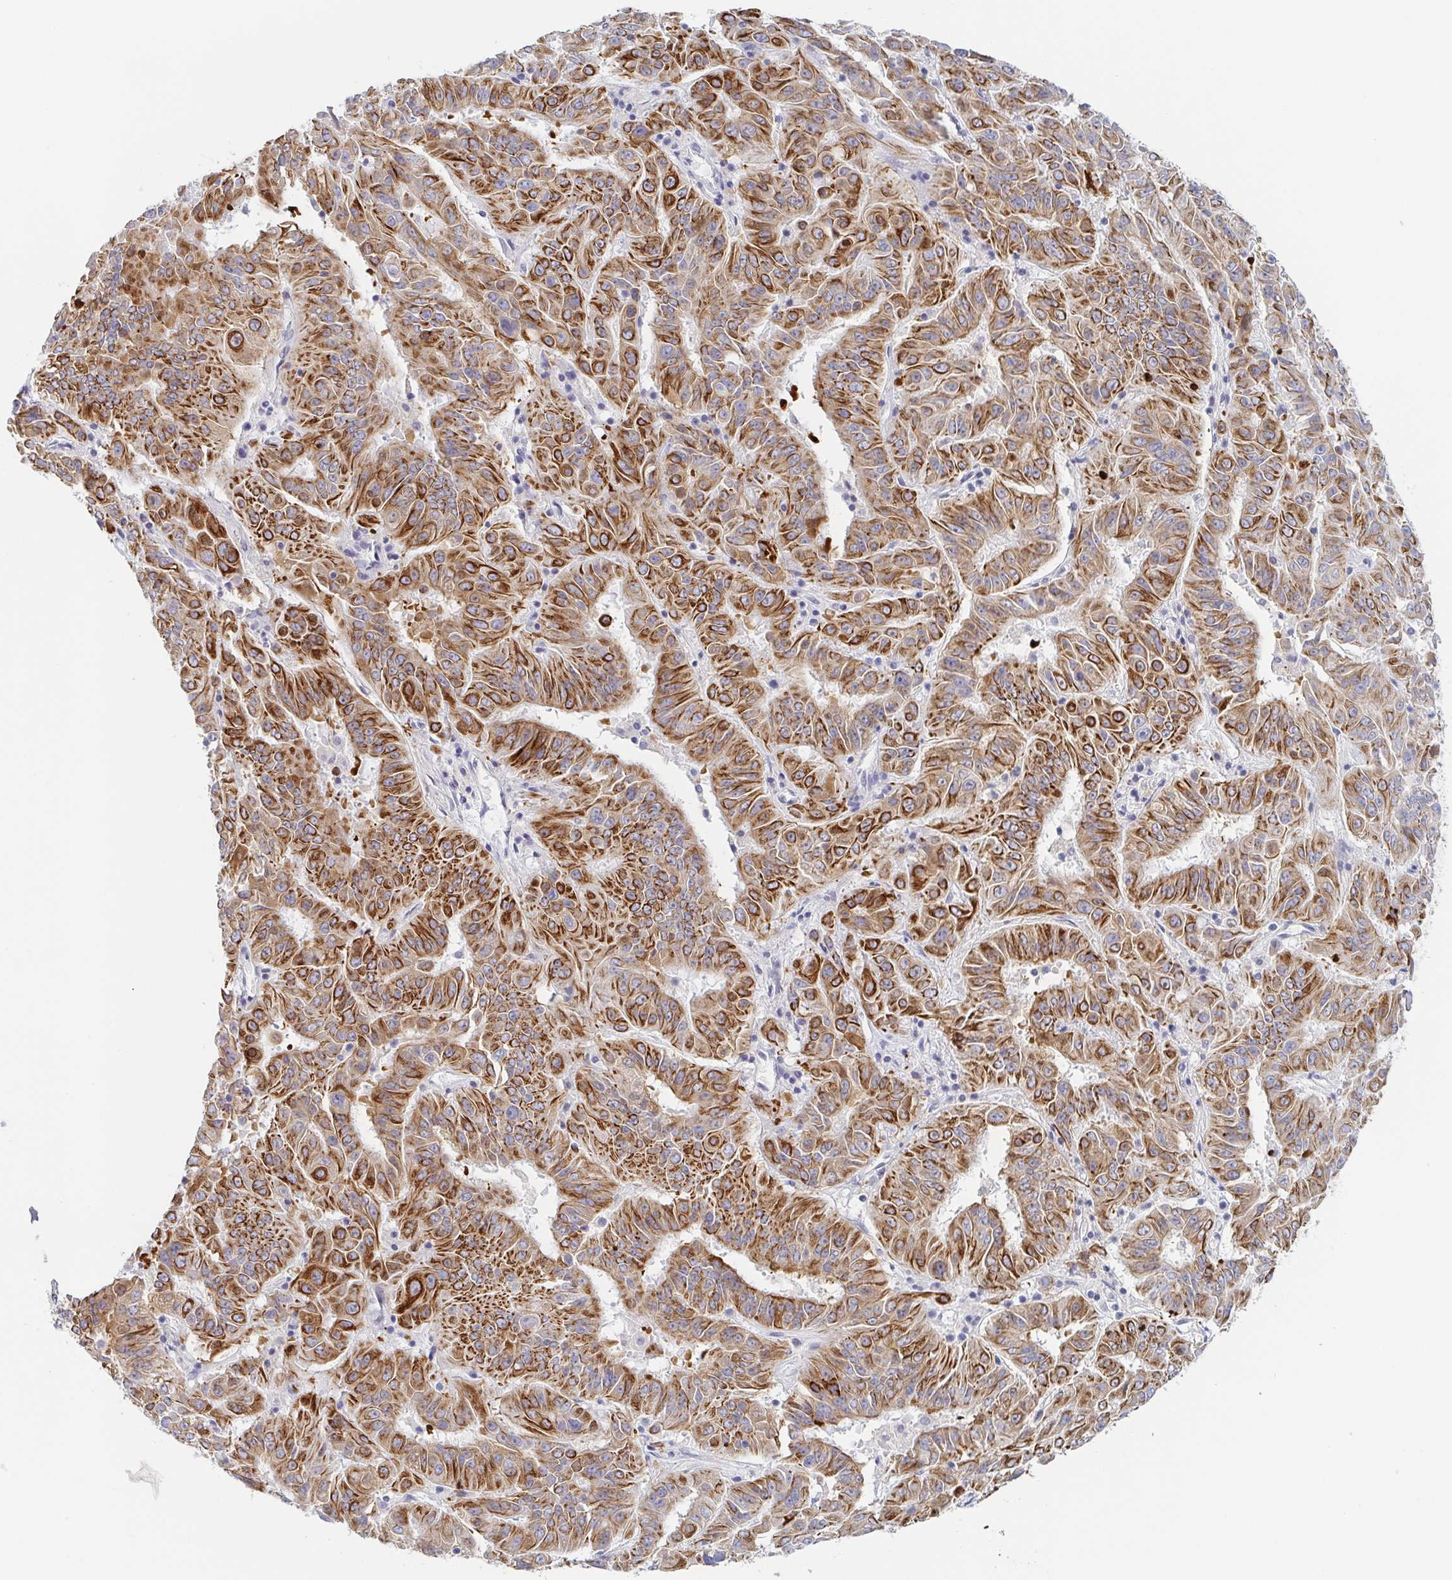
{"staining": {"intensity": "moderate", "quantity": ">75%", "location": "cytoplasmic/membranous"}, "tissue": "pancreatic cancer", "cell_type": "Tumor cells", "image_type": "cancer", "snomed": [{"axis": "morphology", "description": "Adenocarcinoma, NOS"}, {"axis": "topography", "description": "Pancreas"}], "caption": "Brown immunohistochemical staining in human adenocarcinoma (pancreatic) reveals moderate cytoplasmic/membranous staining in approximately >75% of tumor cells.", "gene": "RHOV", "patient": {"sex": "male", "age": 63}}